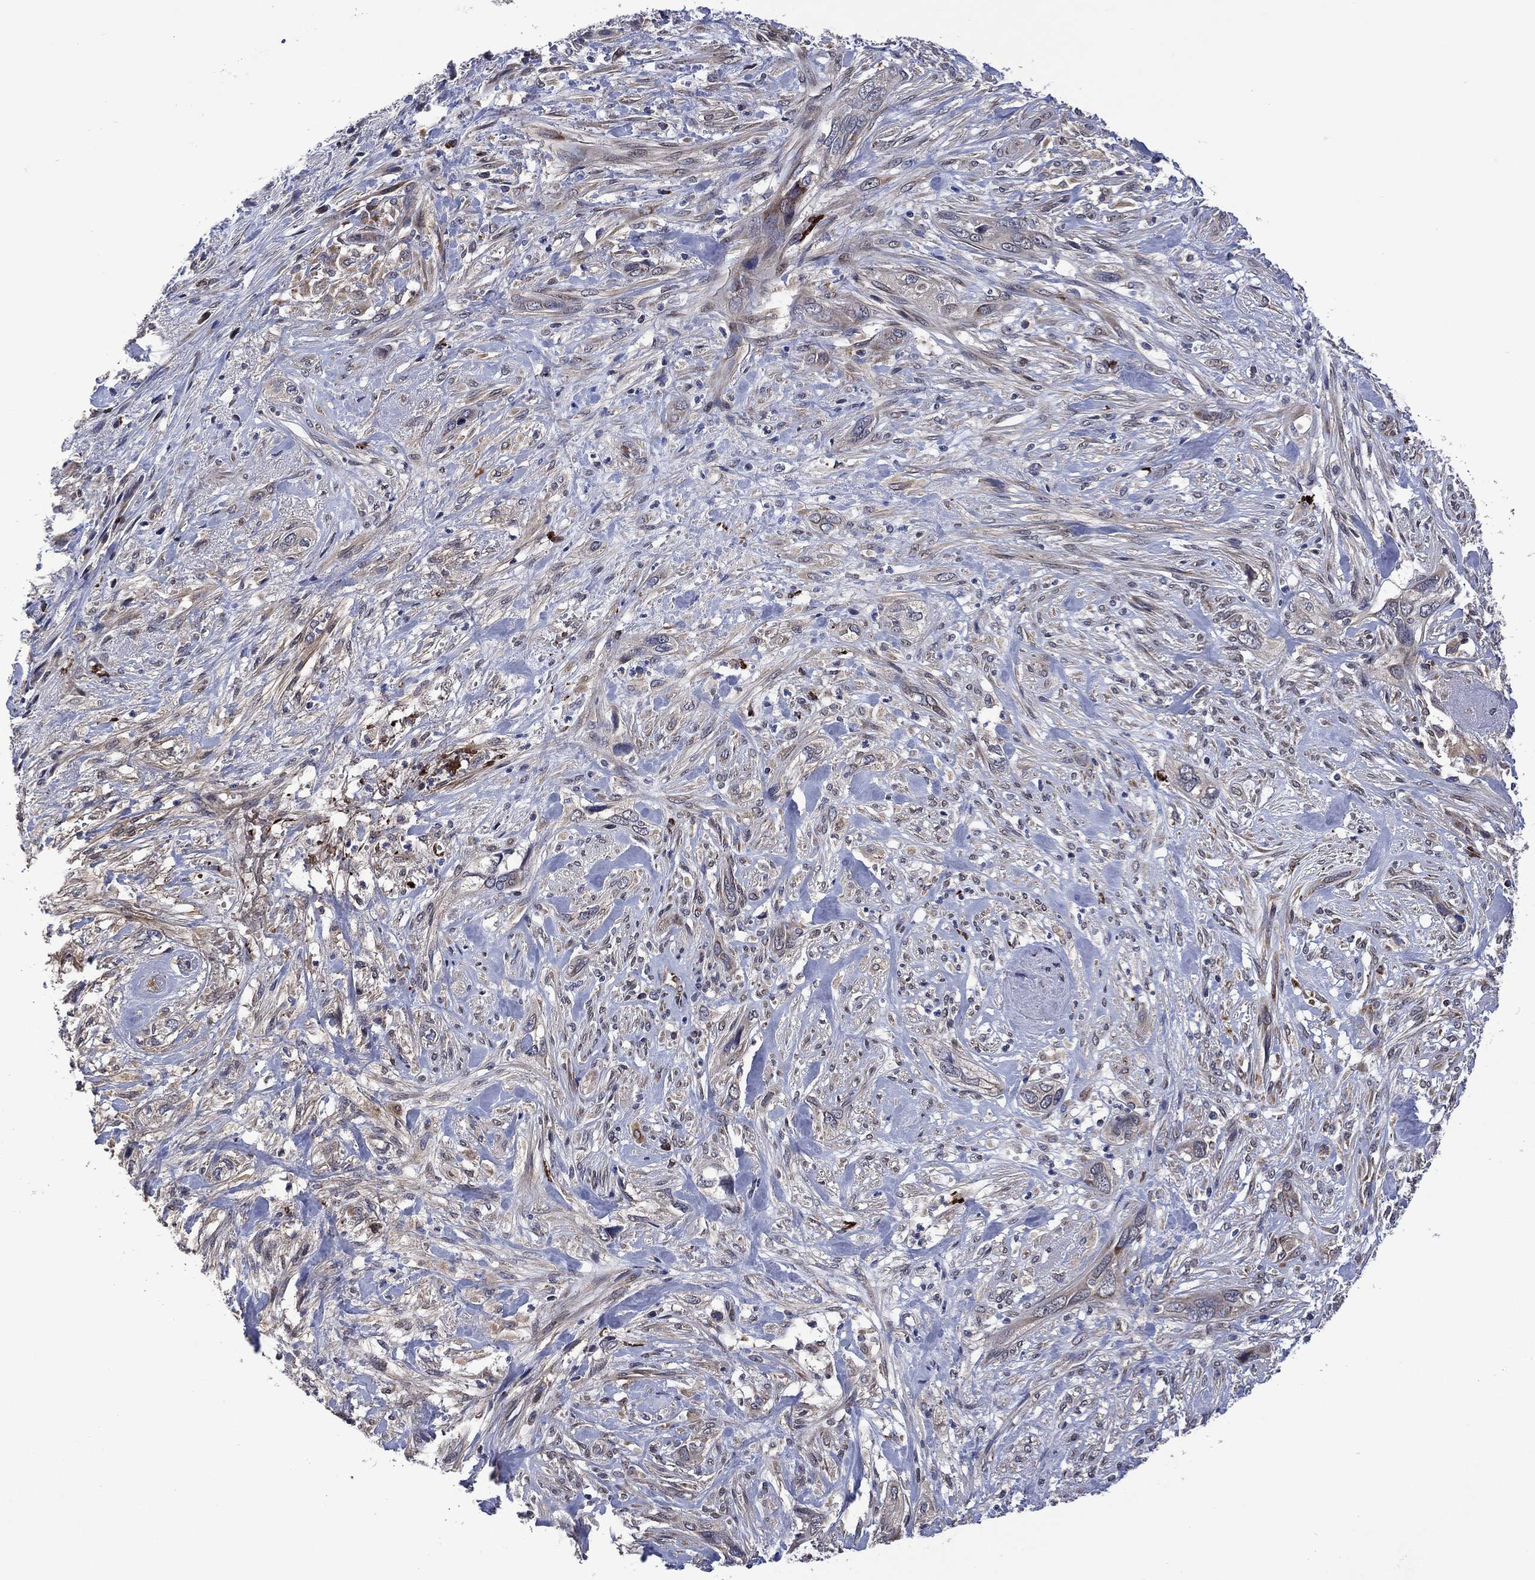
{"staining": {"intensity": "weak", "quantity": "25%-75%", "location": "cytoplasmic/membranous"}, "tissue": "cervical cancer", "cell_type": "Tumor cells", "image_type": "cancer", "snomed": [{"axis": "morphology", "description": "Squamous cell carcinoma, NOS"}, {"axis": "topography", "description": "Cervix"}], "caption": "Immunohistochemistry (IHC) histopathology image of neoplastic tissue: human cervical cancer stained using IHC exhibits low levels of weak protein expression localized specifically in the cytoplasmic/membranous of tumor cells, appearing as a cytoplasmic/membranous brown color.", "gene": "HTD2", "patient": {"sex": "female", "age": 57}}